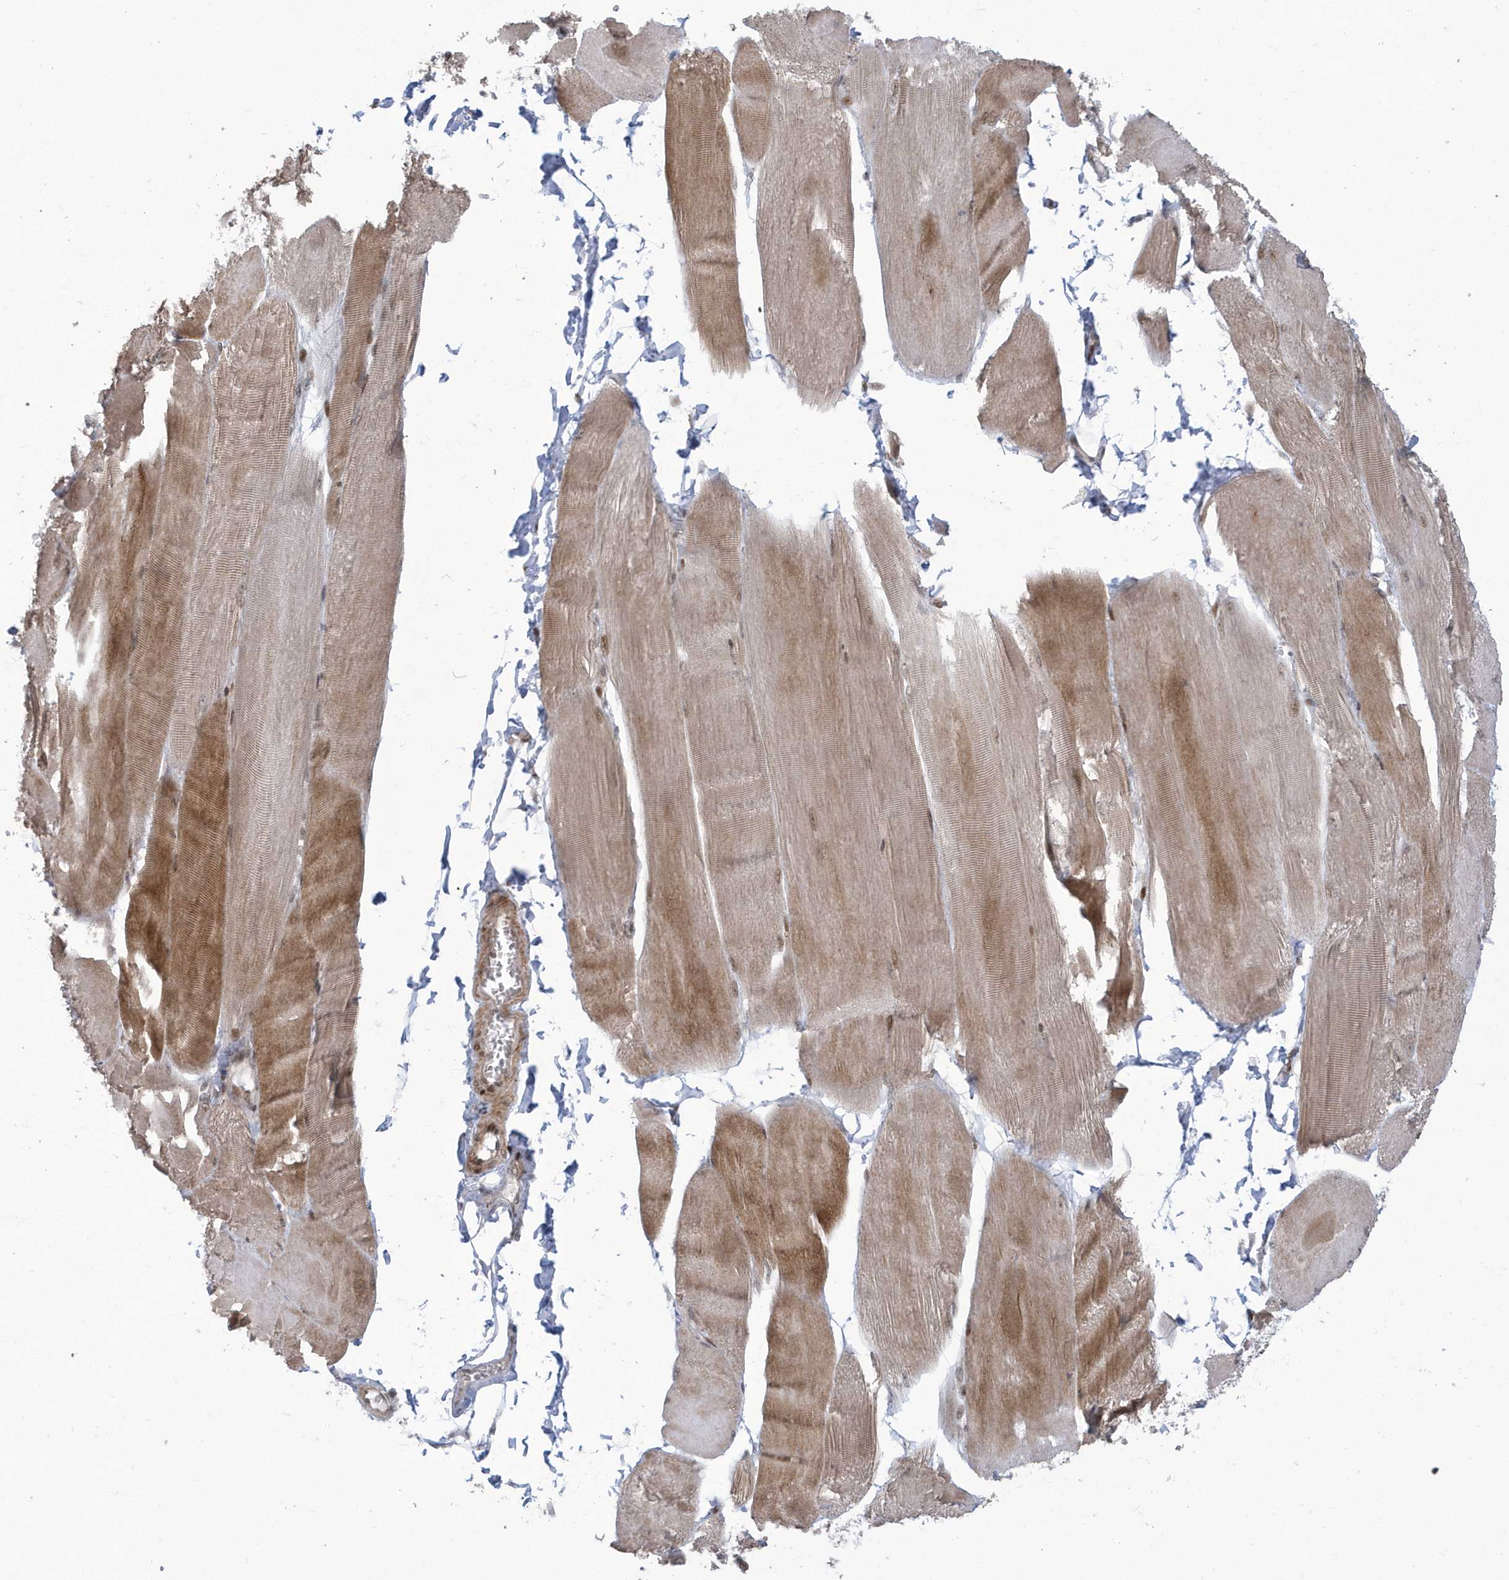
{"staining": {"intensity": "moderate", "quantity": ">75%", "location": "cytoplasmic/membranous,nuclear"}, "tissue": "skeletal muscle", "cell_type": "Myocytes", "image_type": "normal", "snomed": [{"axis": "morphology", "description": "Normal tissue, NOS"}, {"axis": "morphology", "description": "Basal cell carcinoma"}, {"axis": "topography", "description": "Skeletal muscle"}], "caption": "IHC photomicrograph of unremarkable human skeletal muscle stained for a protein (brown), which displays medium levels of moderate cytoplasmic/membranous,nuclear positivity in about >75% of myocytes.", "gene": "C1orf52", "patient": {"sex": "female", "age": 64}}